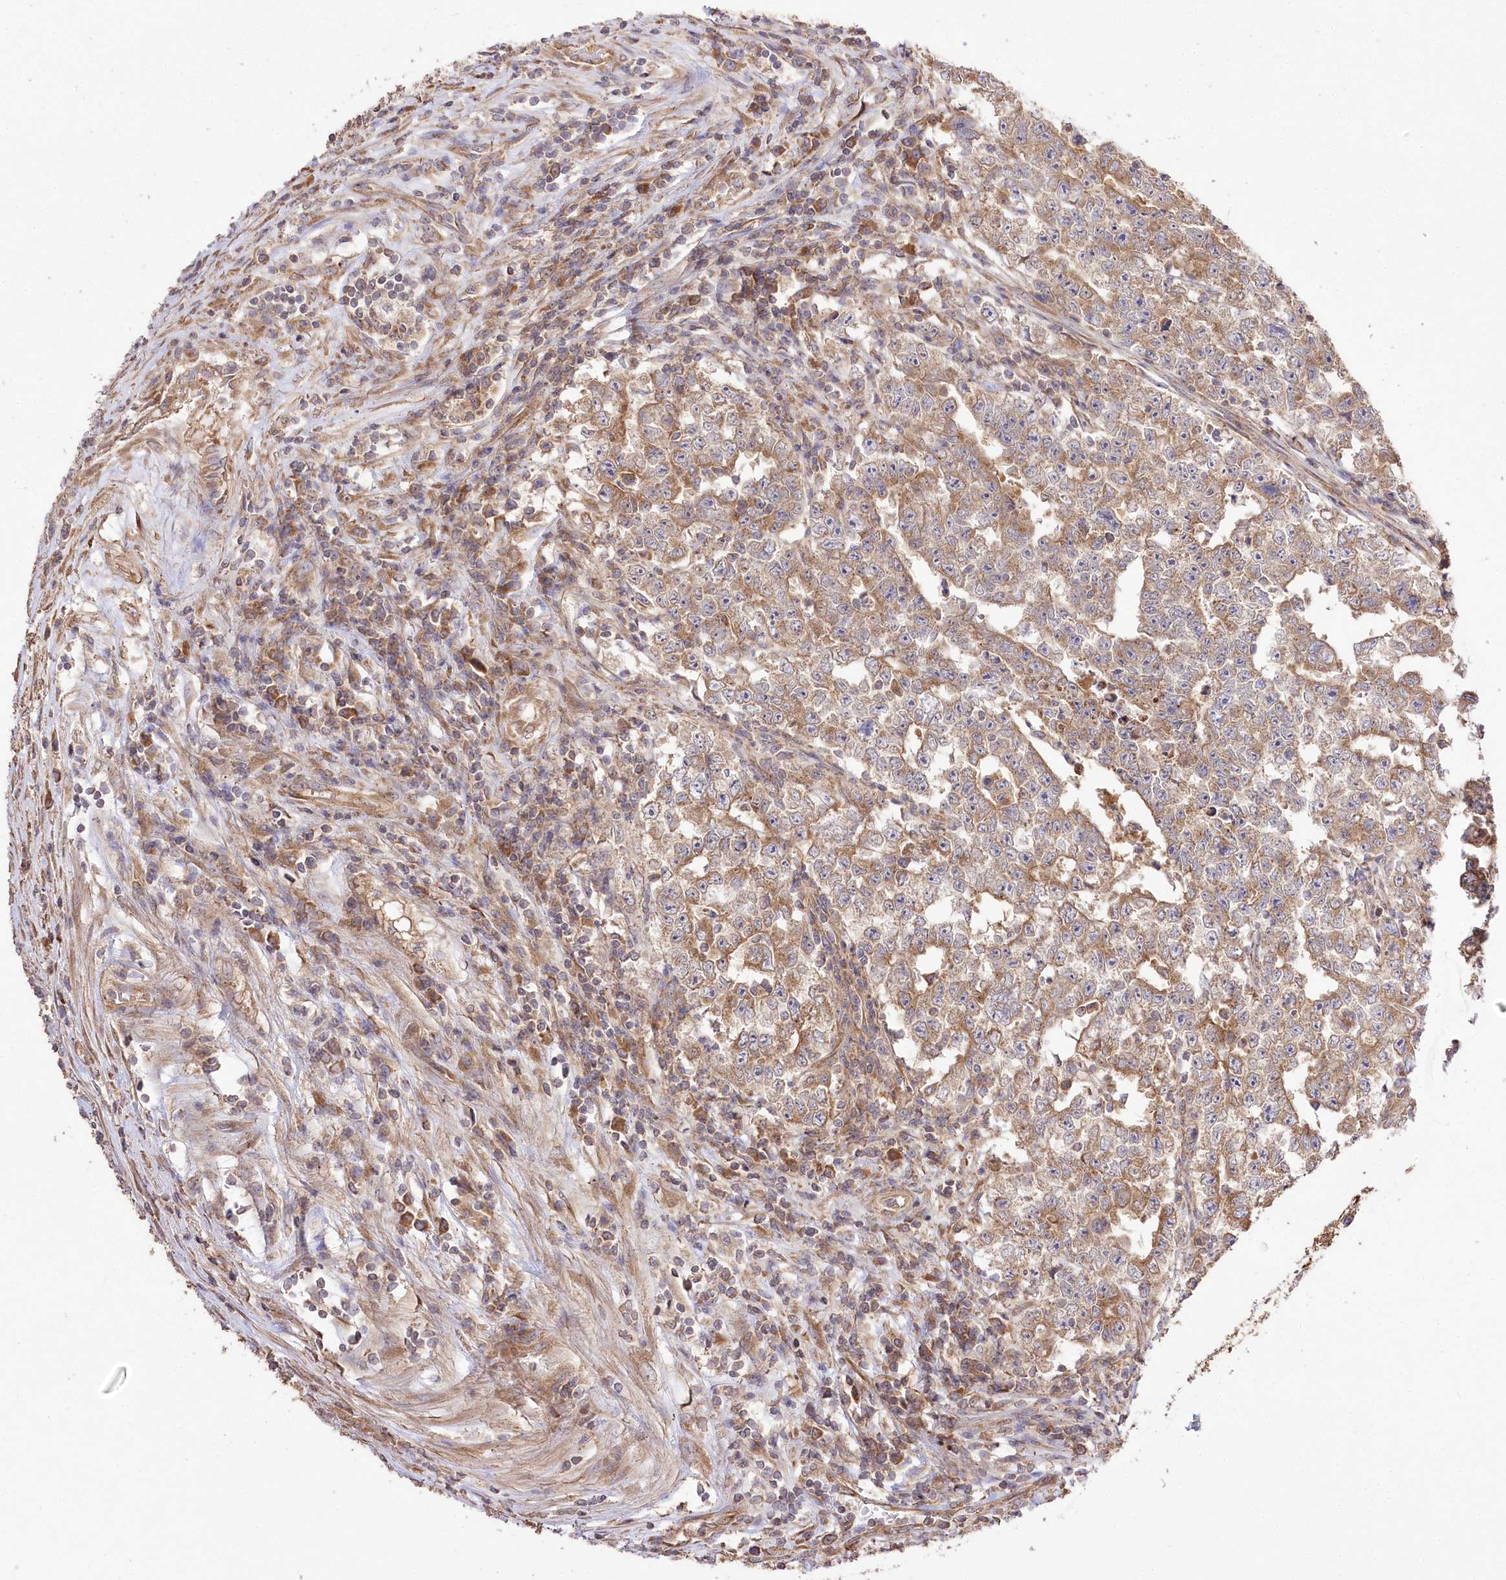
{"staining": {"intensity": "moderate", "quantity": ">75%", "location": "cytoplasmic/membranous"}, "tissue": "testis cancer", "cell_type": "Tumor cells", "image_type": "cancer", "snomed": [{"axis": "morphology", "description": "Carcinoma, Embryonal, NOS"}, {"axis": "topography", "description": "Testis"}], "caption": "Tumor cells exhibit medium levels of moderate cytoplasmic/membranous staining in about >75% of cells in embryonal carcinoma (testis).", "gene": "PRSS53", "patient": {"sex": "male", "age": 25}}